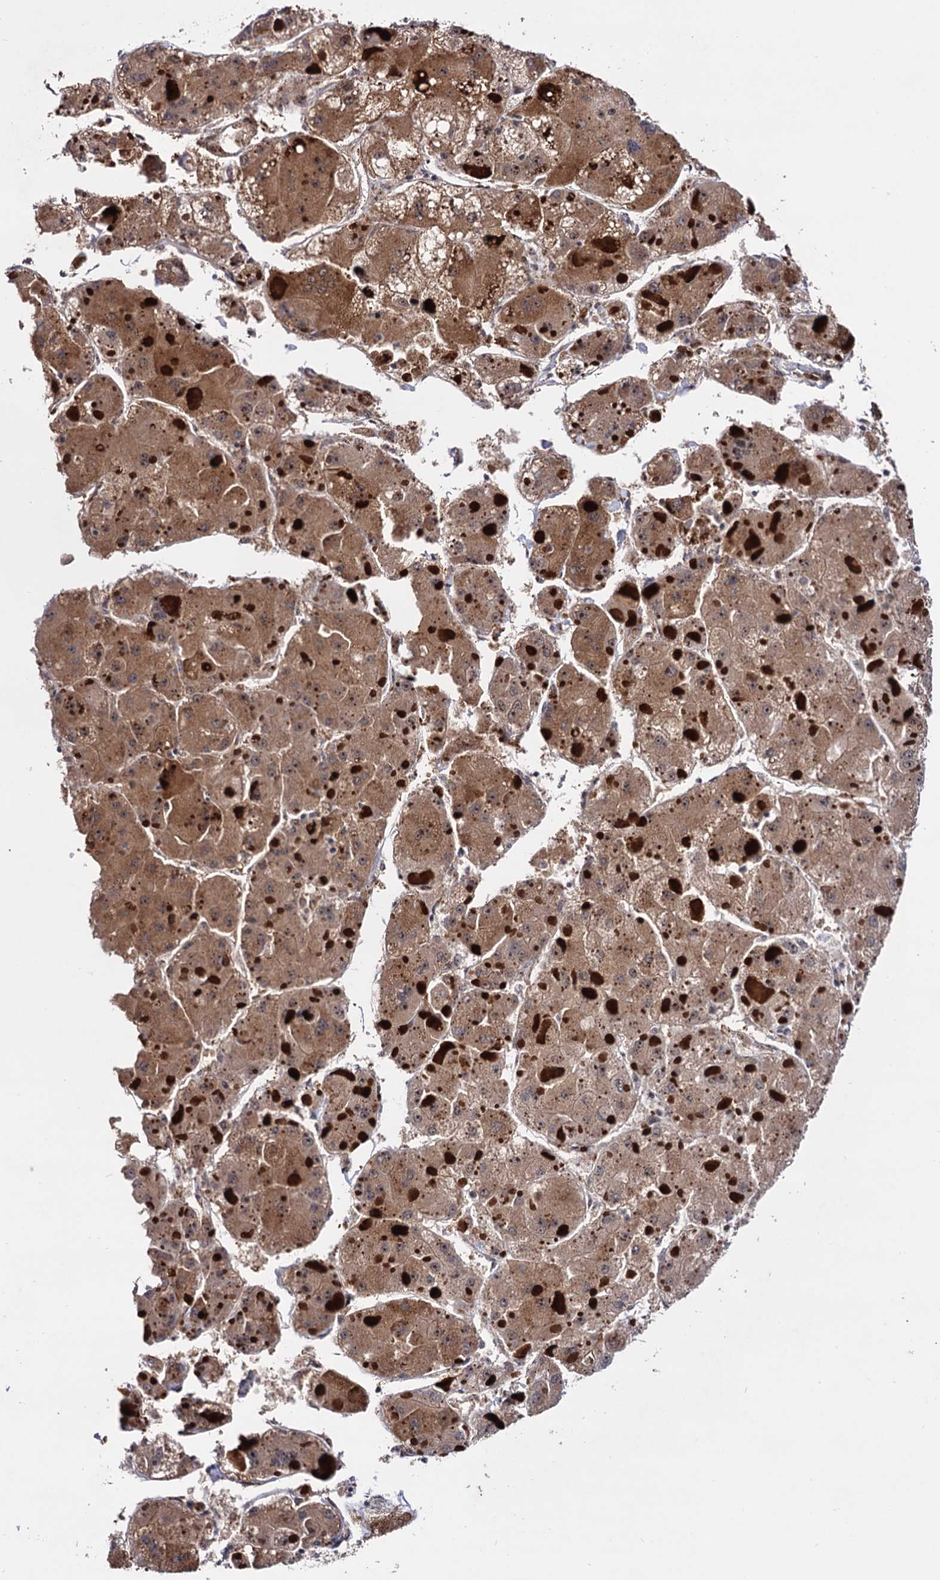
{"staining": {"intensity": "moderate", "quantity": ">75%", "location": "cytoplasmic/membranous"}, "tissue": "liver cancer", "cell_type": "Tumor cells", "image_type": "cancer", "snomed": [{"axis": "morphology", "description": "Carcinoma, Hepatocellular, NOS"}, {"axis": "topography", "description": "Liver"}], "caption": "DAB immunohistochemical staining of liver hepatocellular carcinoma reveals moderate cytoplasmic/membranous protein staining in about >75% of tumor cells.", "gene": "PIGB", "patient": {"sex": "female", "age": 73}}